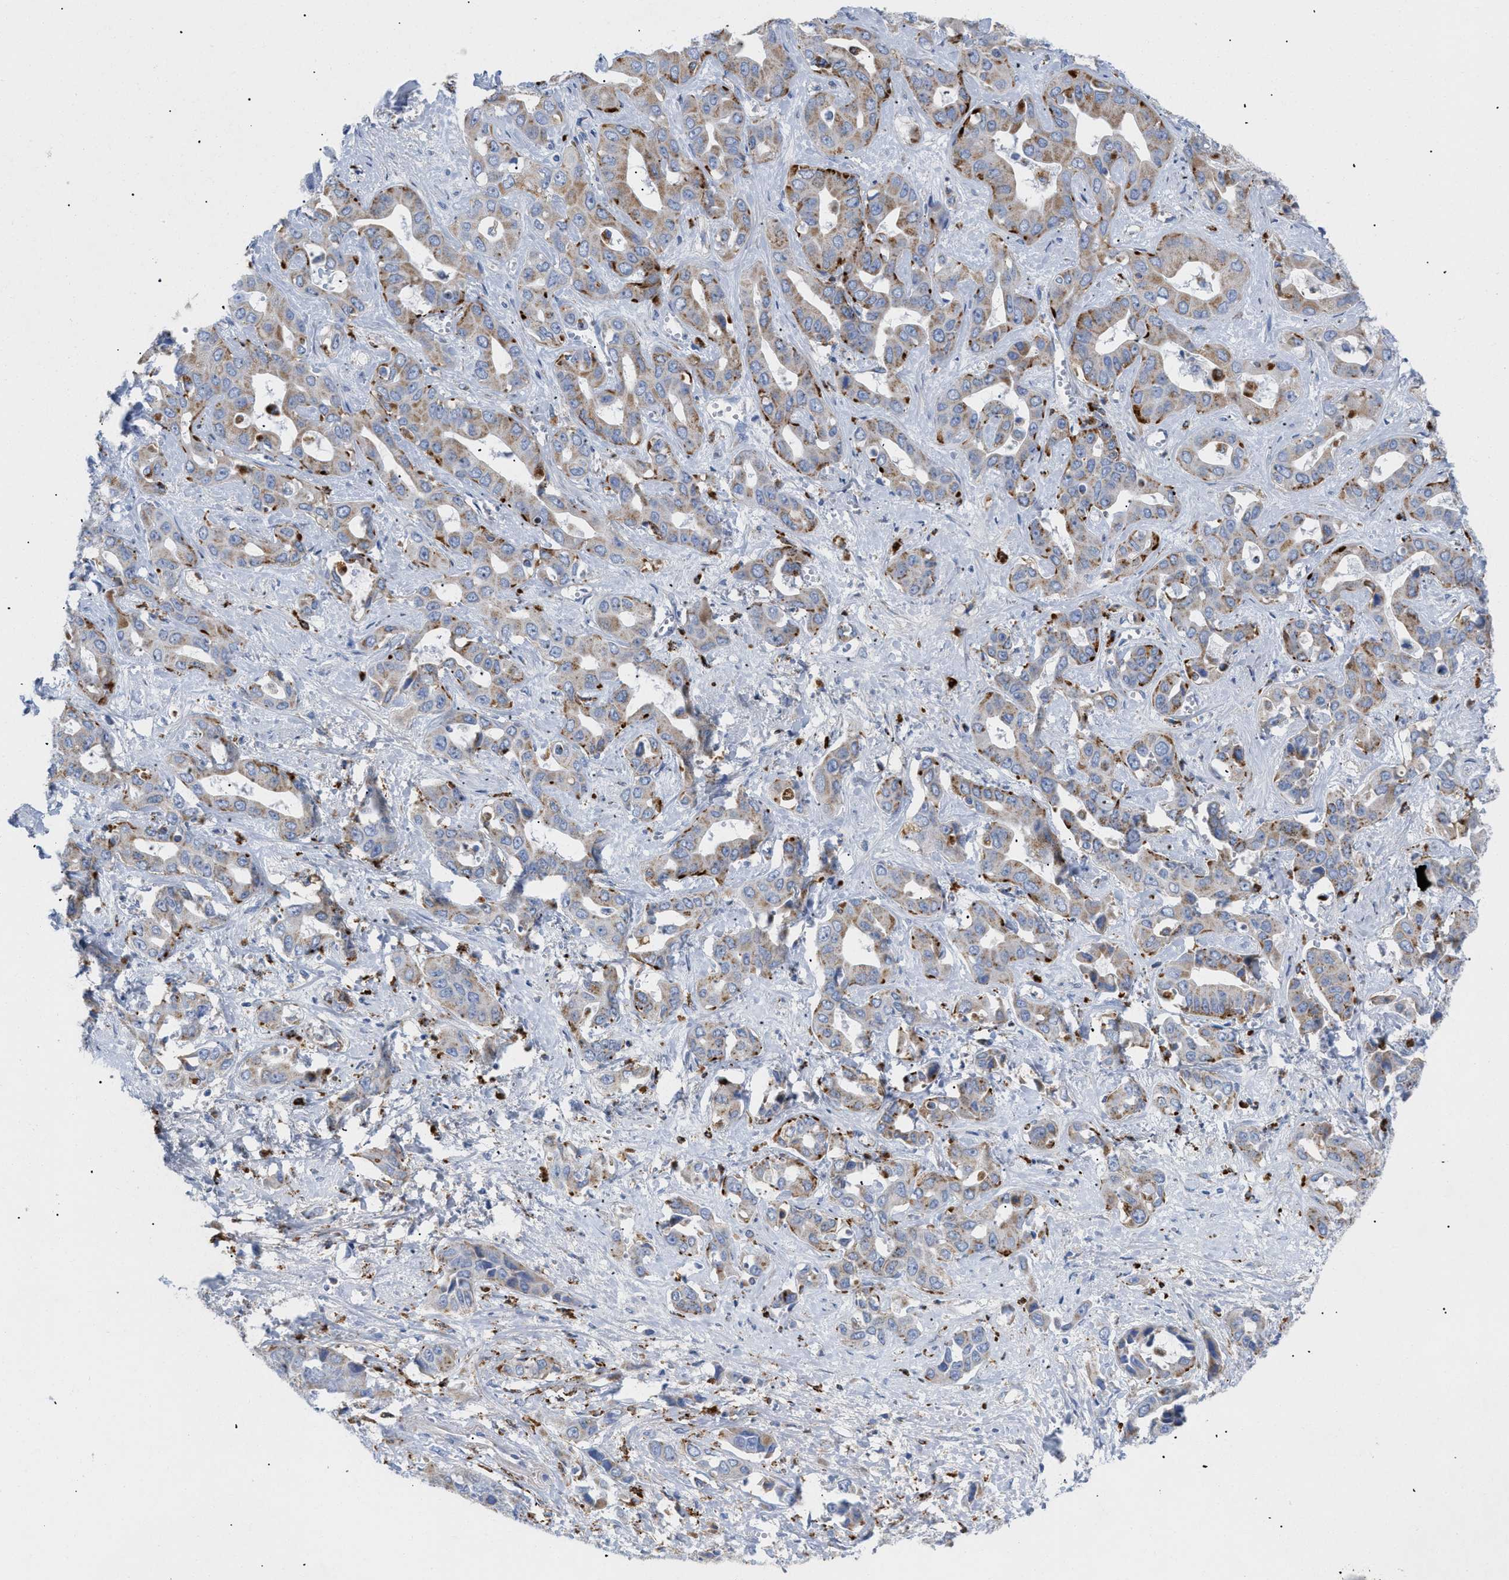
{"staining": {"intensity": "moderate", "quantity": ">75%", "location": "cytoplasmic/membranous"}, "tissue": "liver cancer", "cell_type": "Tumor cells", "image_type": "cancer", "snomed": [{"axis": "morphology", "description": "Cholangiocarcinoma"}, {"axis": "topography", "description": "Liver"}], "caption": "There is medium levels of moderate cytoplasmic/membranous staining in tumor cells of cholangiocarcinoma (liver), as demonstrated by immunohistochemical staining (brown color).", "gene": "DRAM2", "patient": {"sex": "female", "age": 52}}